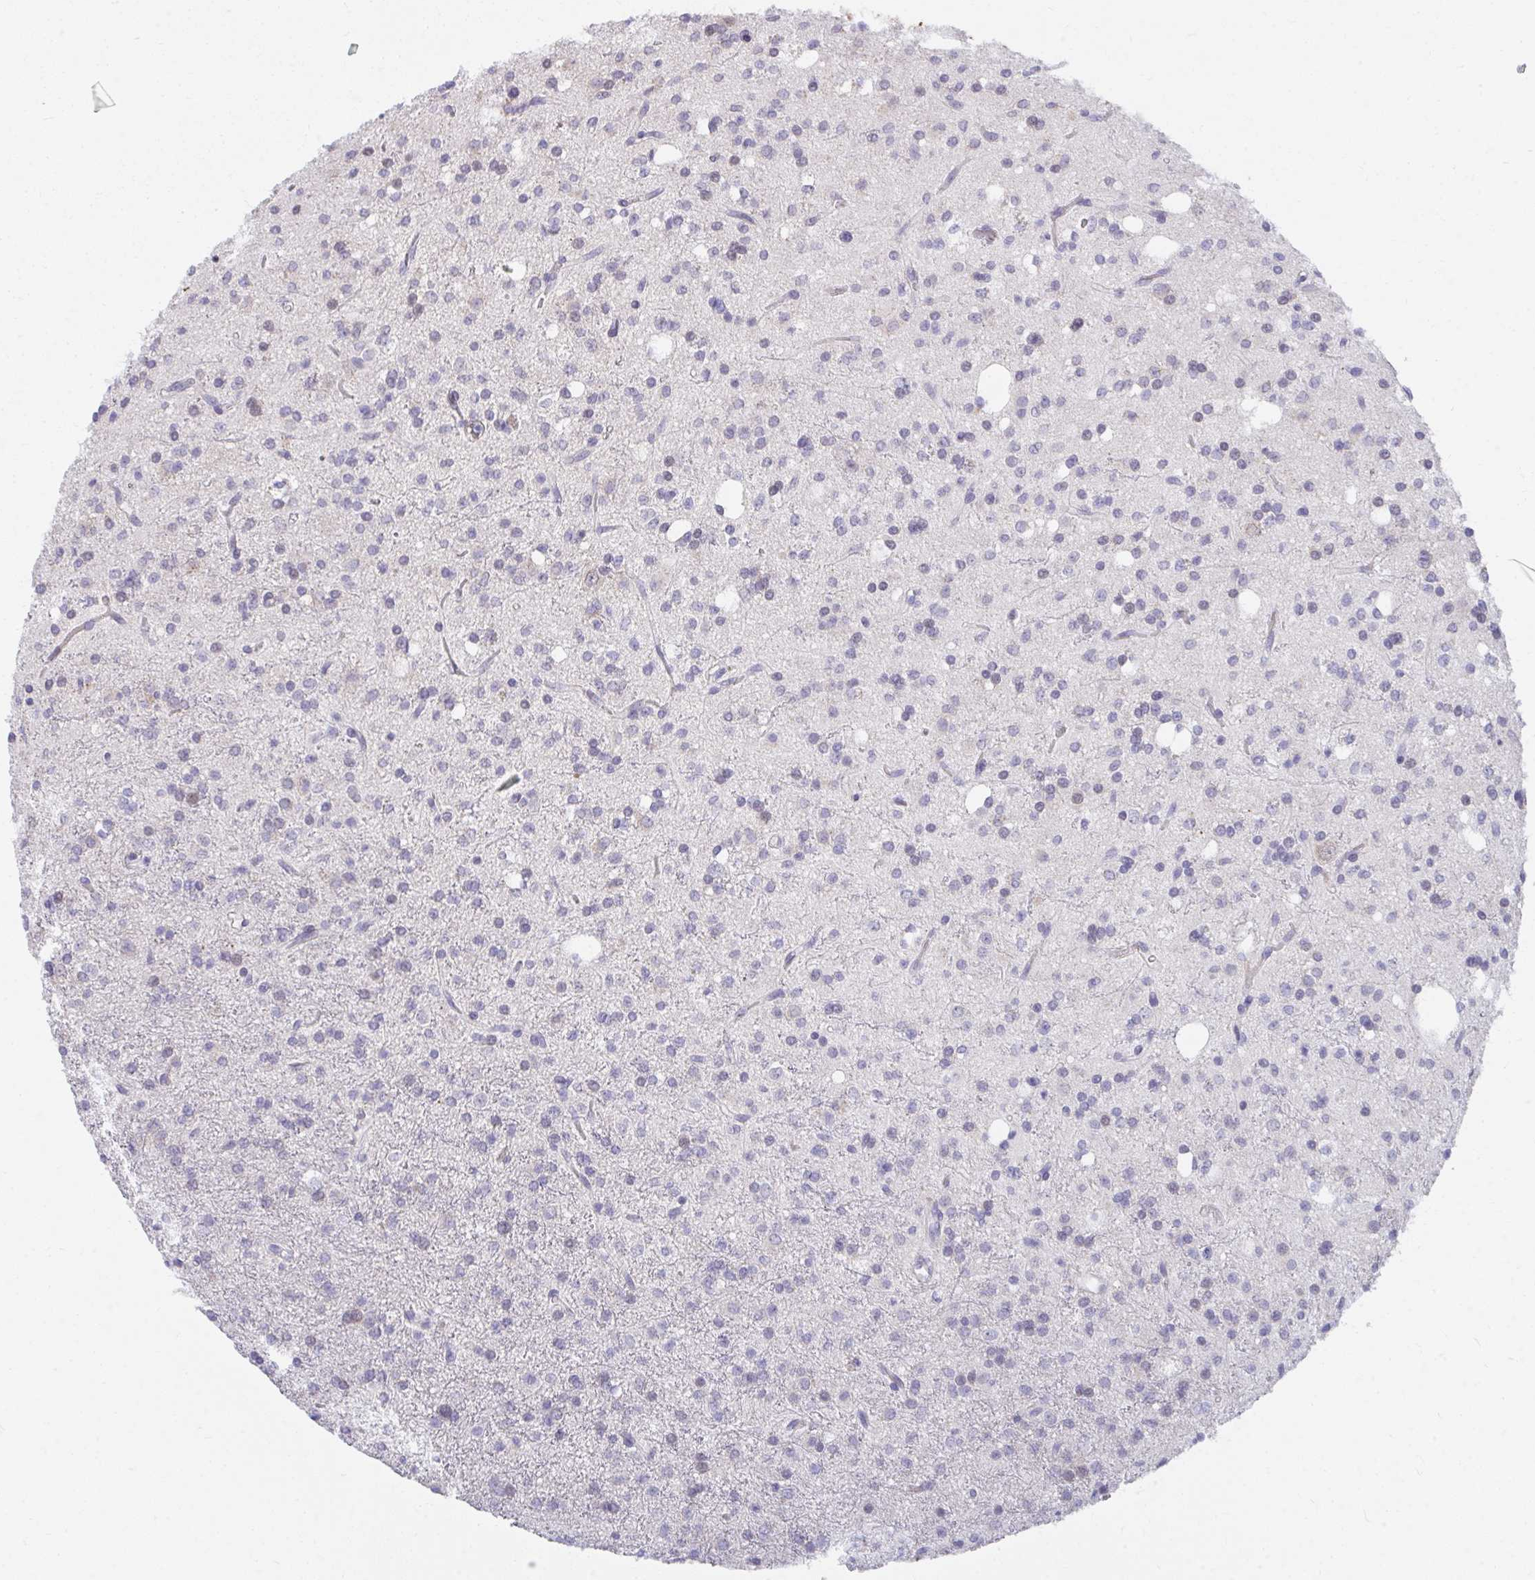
{"staining": {"intensity": "negative", "quantity": "none", "location": "none"}, "tissue": "glioma", "cell_type": "Tumor cells", "image_type": "cancer", "snomed": [{"axis": "morphology", "description": "Glioma, malignant, Low grade"}, {"axis": "topography", "description": "Brain"}], "caption": "There is no significant staining in tumor cells of glioma.", "gene": "SLAMF7", "patient": {"sex": "female", "age": 33}}